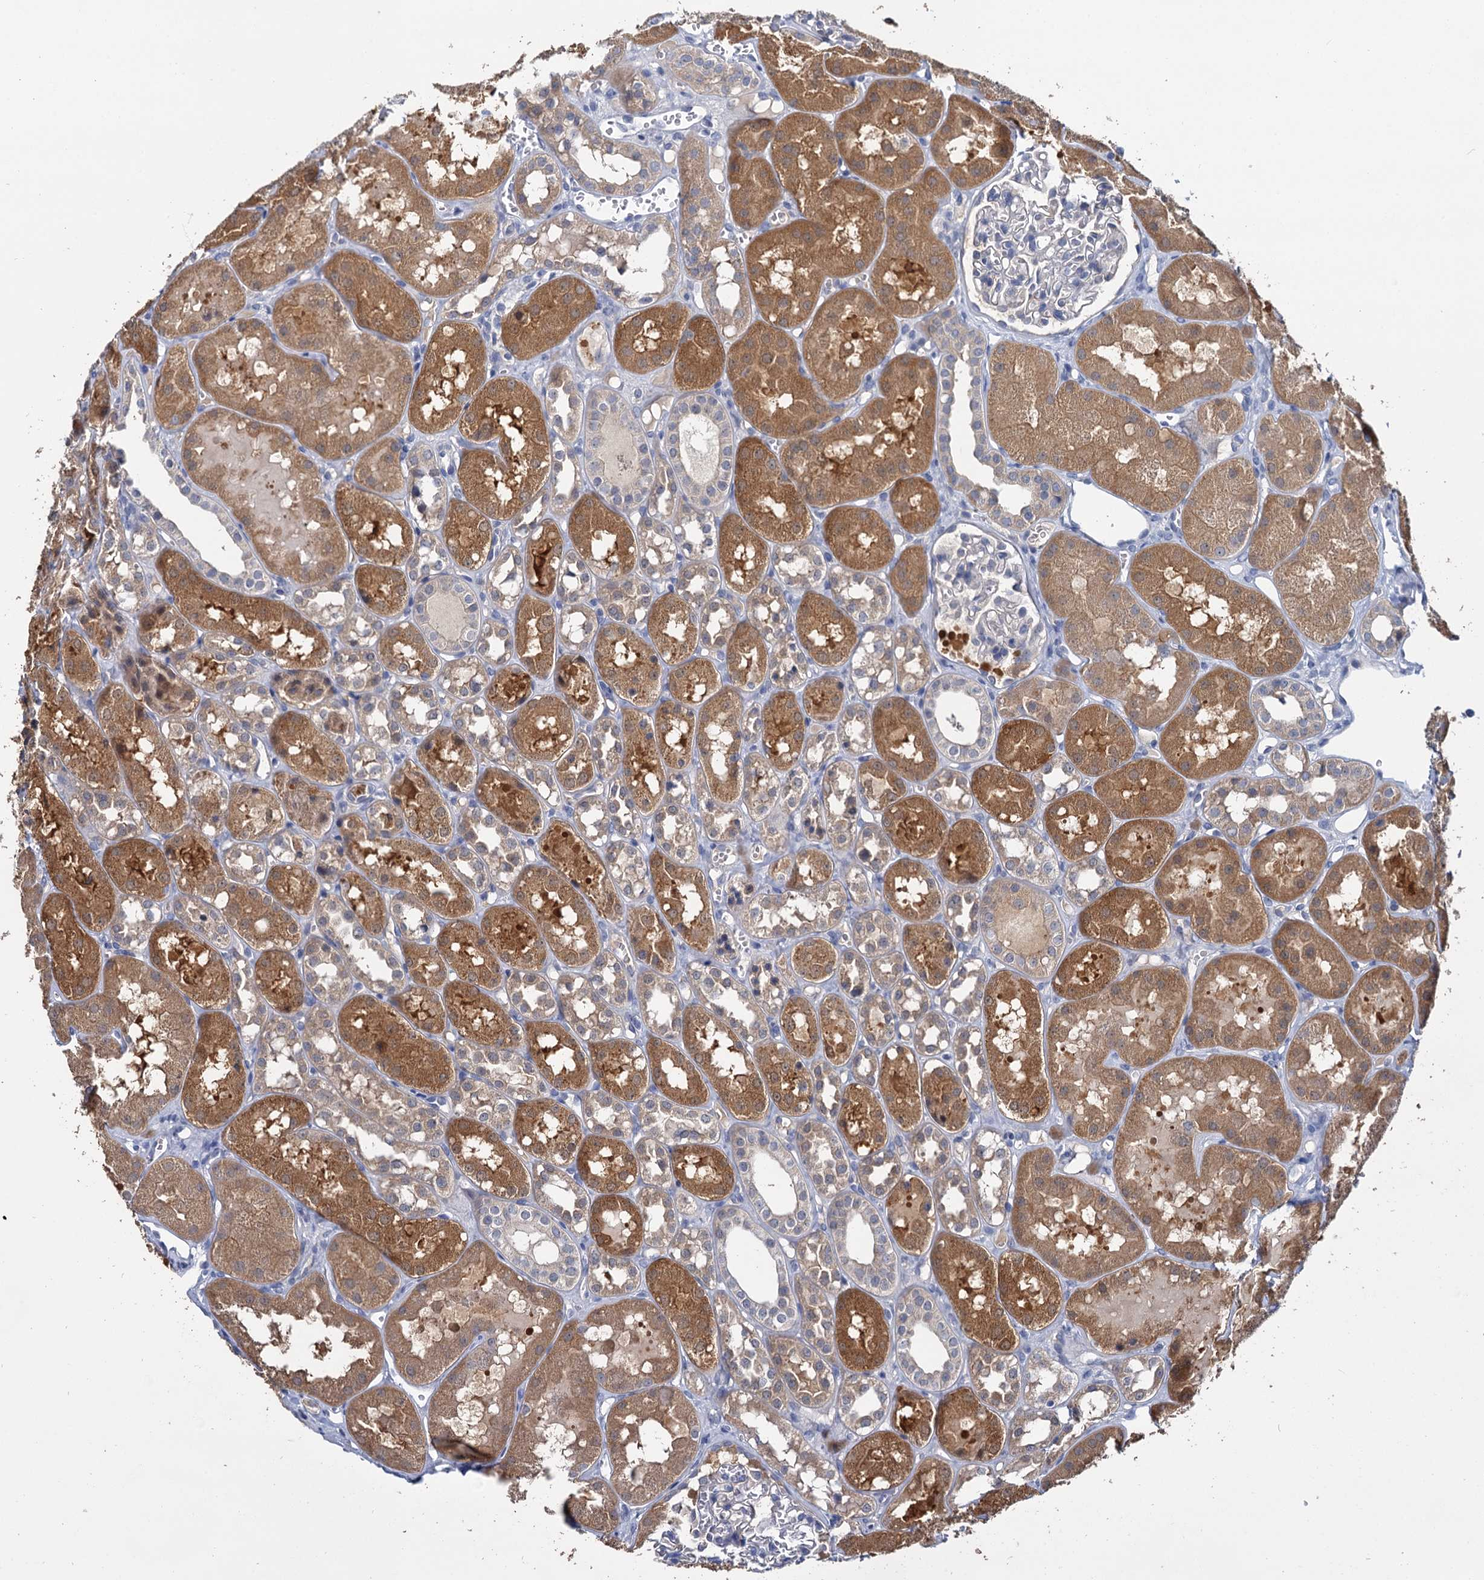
{"staining": {"intensity": "negative", "quantity": "none", "location": "none"}, "tissue": "kidney", "cell_type": "Cells in glomeruli", "image_type": "normal", "snomed": [{"axis": "morphology", "description": "Normal tissue, NOS"}, {"axis": "topography", "description": "Kidney"}], "caption": "Immunohistochemical staining of normal kidney displays no significant staining in cells in glomeruli.", "gene": "ANKRD42", "patient": {"sex": "male", "age": 16}}